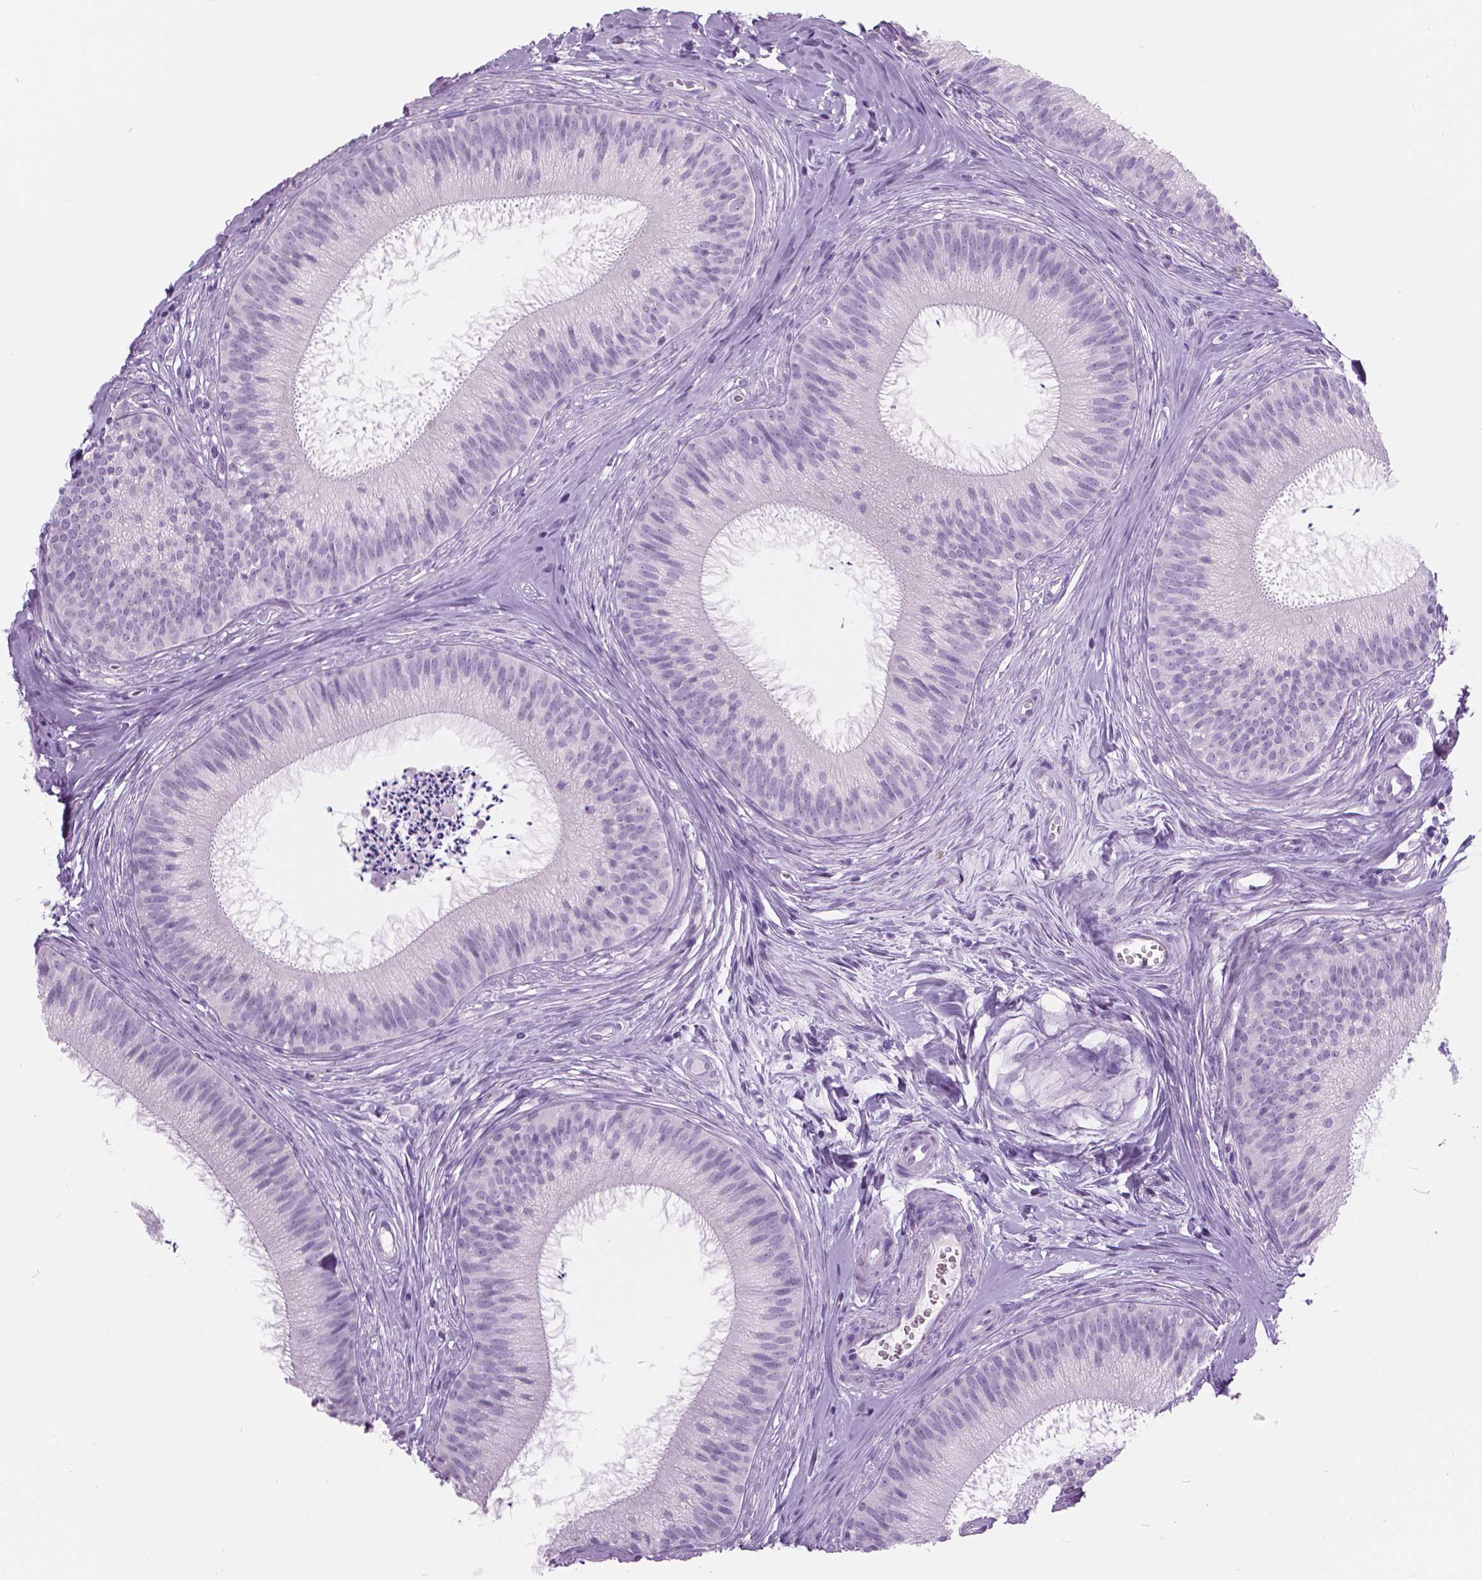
{"staining": {"intensity": "negative", "quantity": "none", "location": "none"}, "tissue": "epididymis", "cell_type": "Glandular cells", "image_type": "normal", "snomed": [{"axis": "morphology", "description": "Normal tissue, NOS"}, {"axis": "topography", "description": "Epididymis"}], "caption": "The micrograph reveals no staining of glandular cells in normal epididymis.", "gene": "SFTPD", "patient": {"sex": "male", "age": 24}}